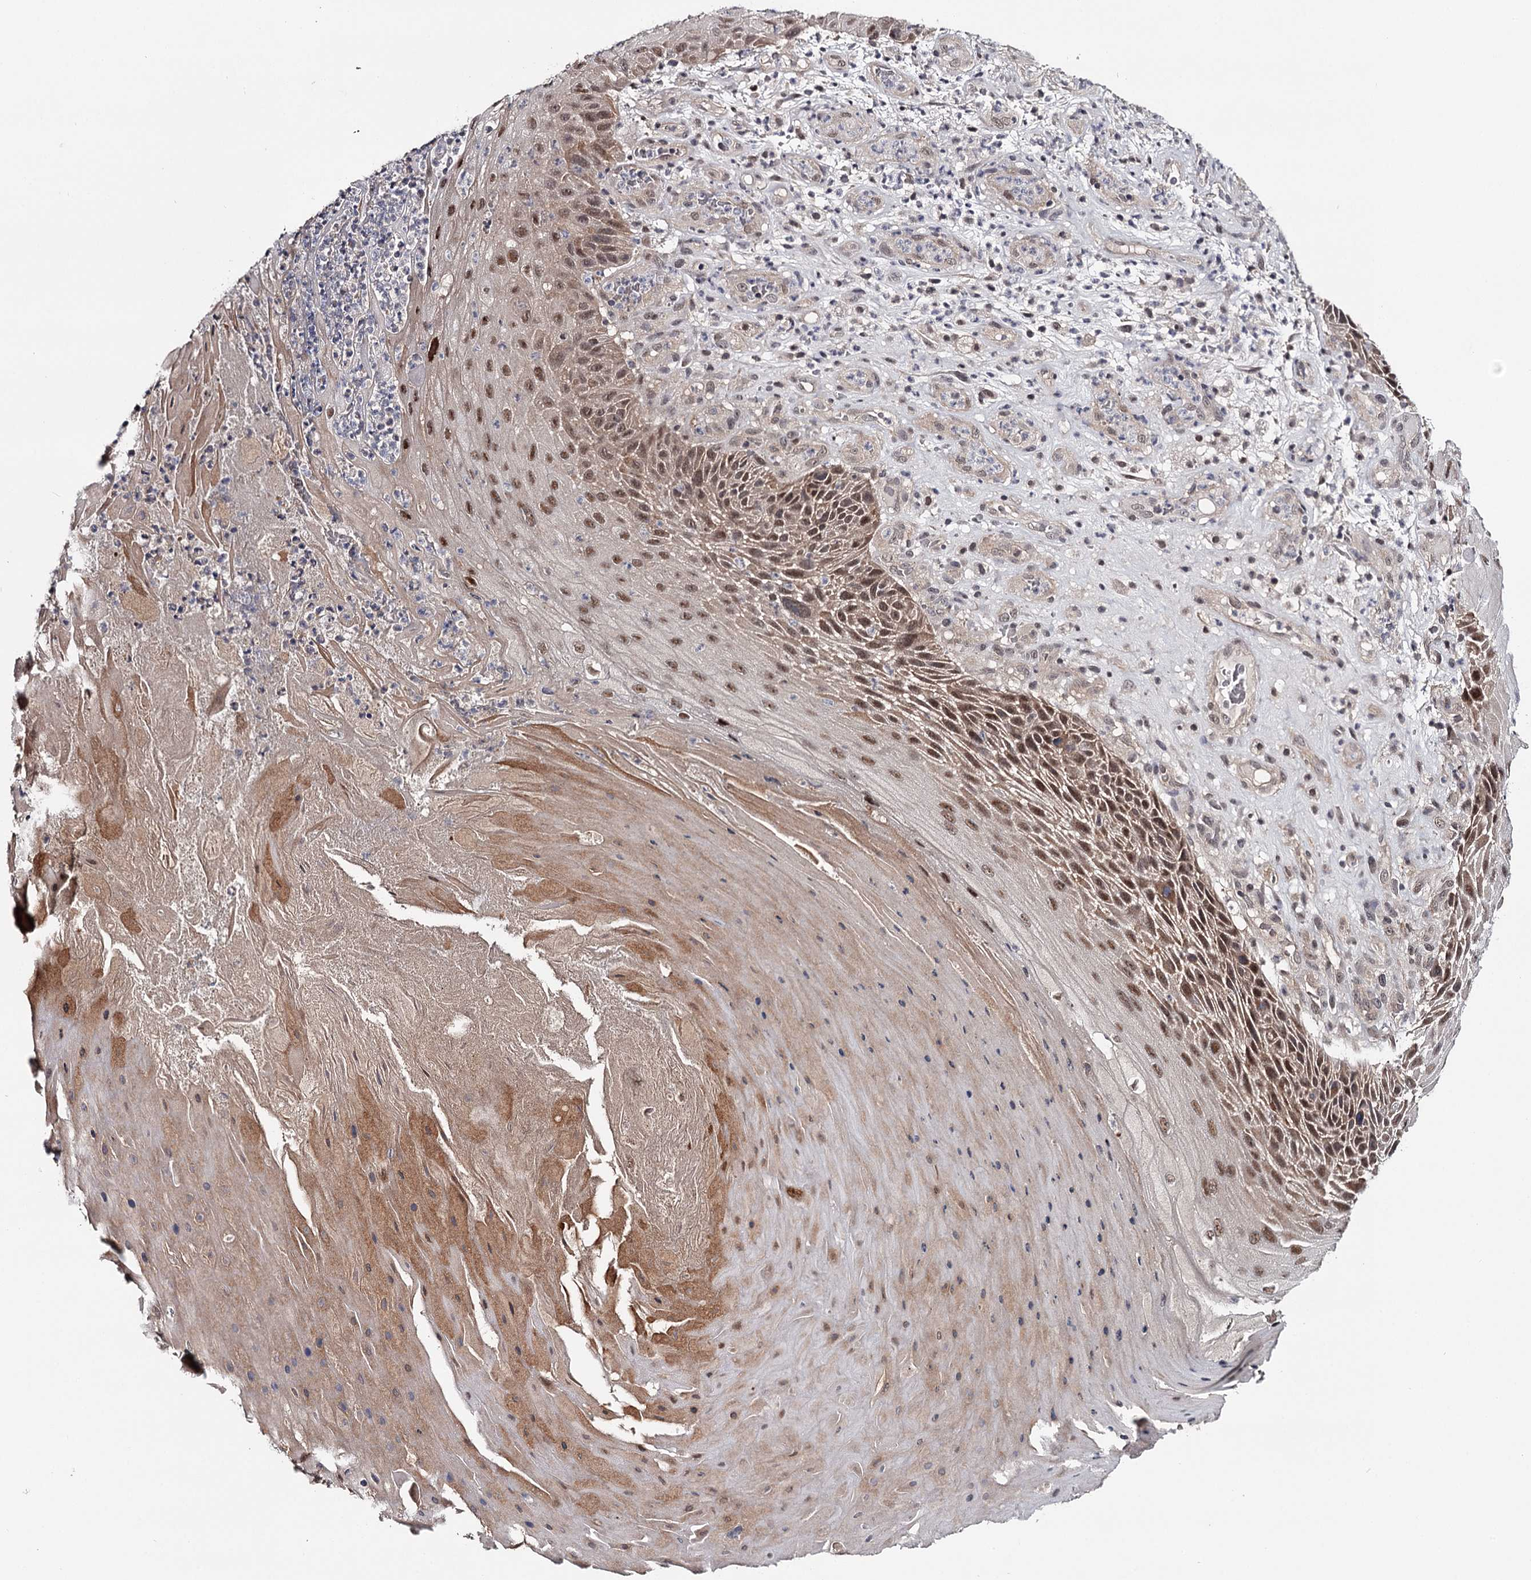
{"staining": {"intensity": "moderate", "quantity": ">75%", "location": "nuclear"}, "tissue": "skin cancer", "cell_type": "Tumor cells", "image_type": "cancer", "snomed": [{"axis": "morphology", "description": "Squamous cell carcinoma, NOS"}, {"axis": "topography", "description": "Skin"}], "caption": "DAB (3,3'-diaminobenzidine) immunohistochemical staining of skin cancer (squamous cell carcinoma) exhibits moderate nuclear protein positivity in approximately >75% of tumor cells.", "gene": "GTSF1", "patient": {"sex": "female", "age": 88}}